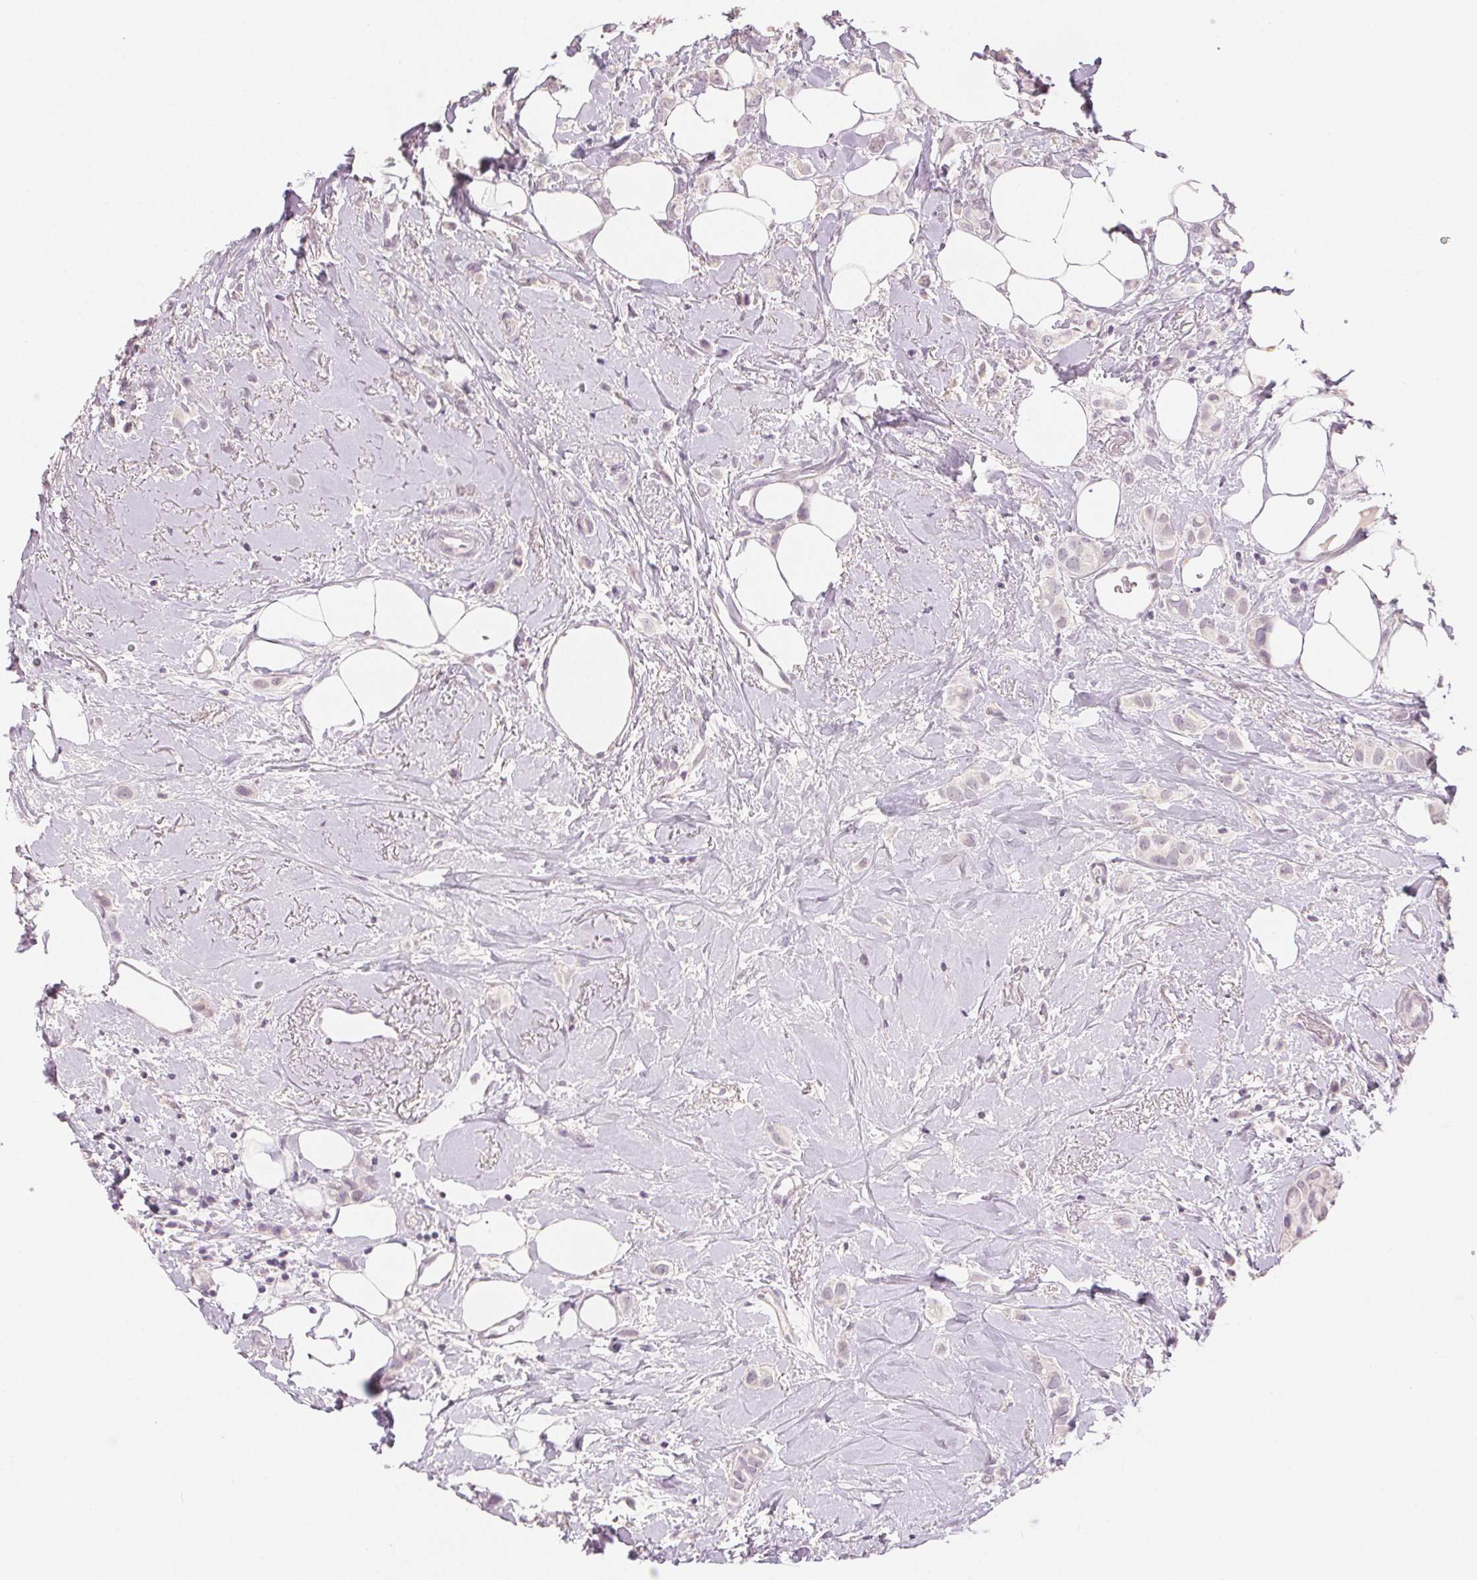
{"staining": {"intensity": "negative", "quantity": "none", "location": "none"}, "tissue": "breast cancer", "cell_type": "Tumor cells", "image_type": "cancer", "snomed": [{"axis": "morphology", "description": "Lobular carcinoma"}, {"axis": "topography", "description": "Breast"}], "caption": "DAB (3,3'-diaminobenzidine) immunohistochemical staining of human breast lobular carcinoma displays no significant staining in tumor cells. The staining was performed using DAB (3,3'-diaminobenzidine) to visualize the protein expression in brown, while the nuclei were stained in blue with hematoxylin (Magnification: 20x).", "gene": "SLC27A5", "patient": {"sex": "female", "age": 66}}